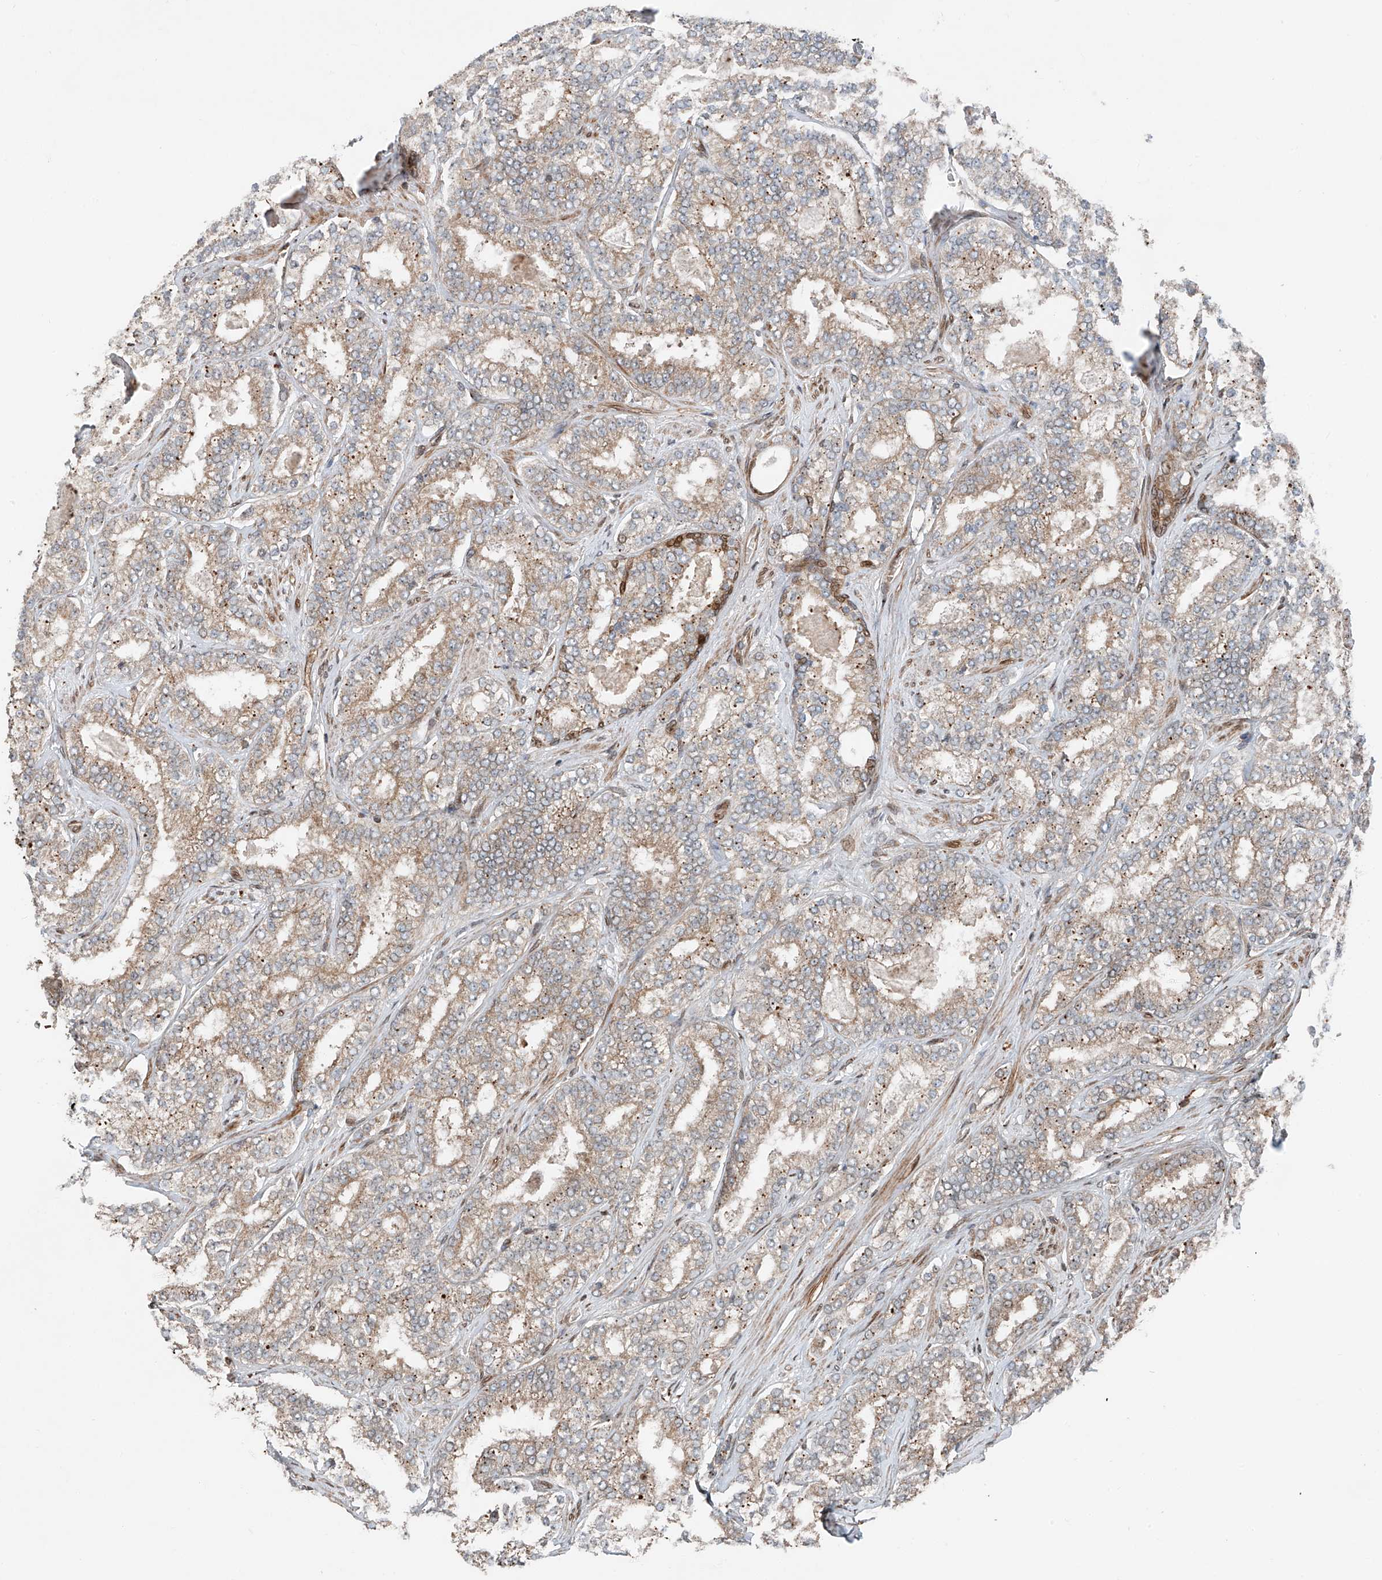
{"staining": {"intensity": "weak", "quantity": ">75%", "location": "cytoplasmic/membranous"}, "tissue": "prostate cancer", "cell_type": "Tumor cells", "image_type": "cancer", "snomed": [{"axis": "morphology", "description": "Normal tissue, NOS"}, {"axis": "morphology", "description": "Adenocarcinoma, High grade"}, {"axis": "topography", "description": "Prostate"}], "caption": "A brown stain highlights weak cytoplasmic/membranous expression of a protein in adenocarcinoma (high-grade) (prostate) tumor cells.", "gene": "CEP162", "patient": {"sex": "male", "age": 83}}